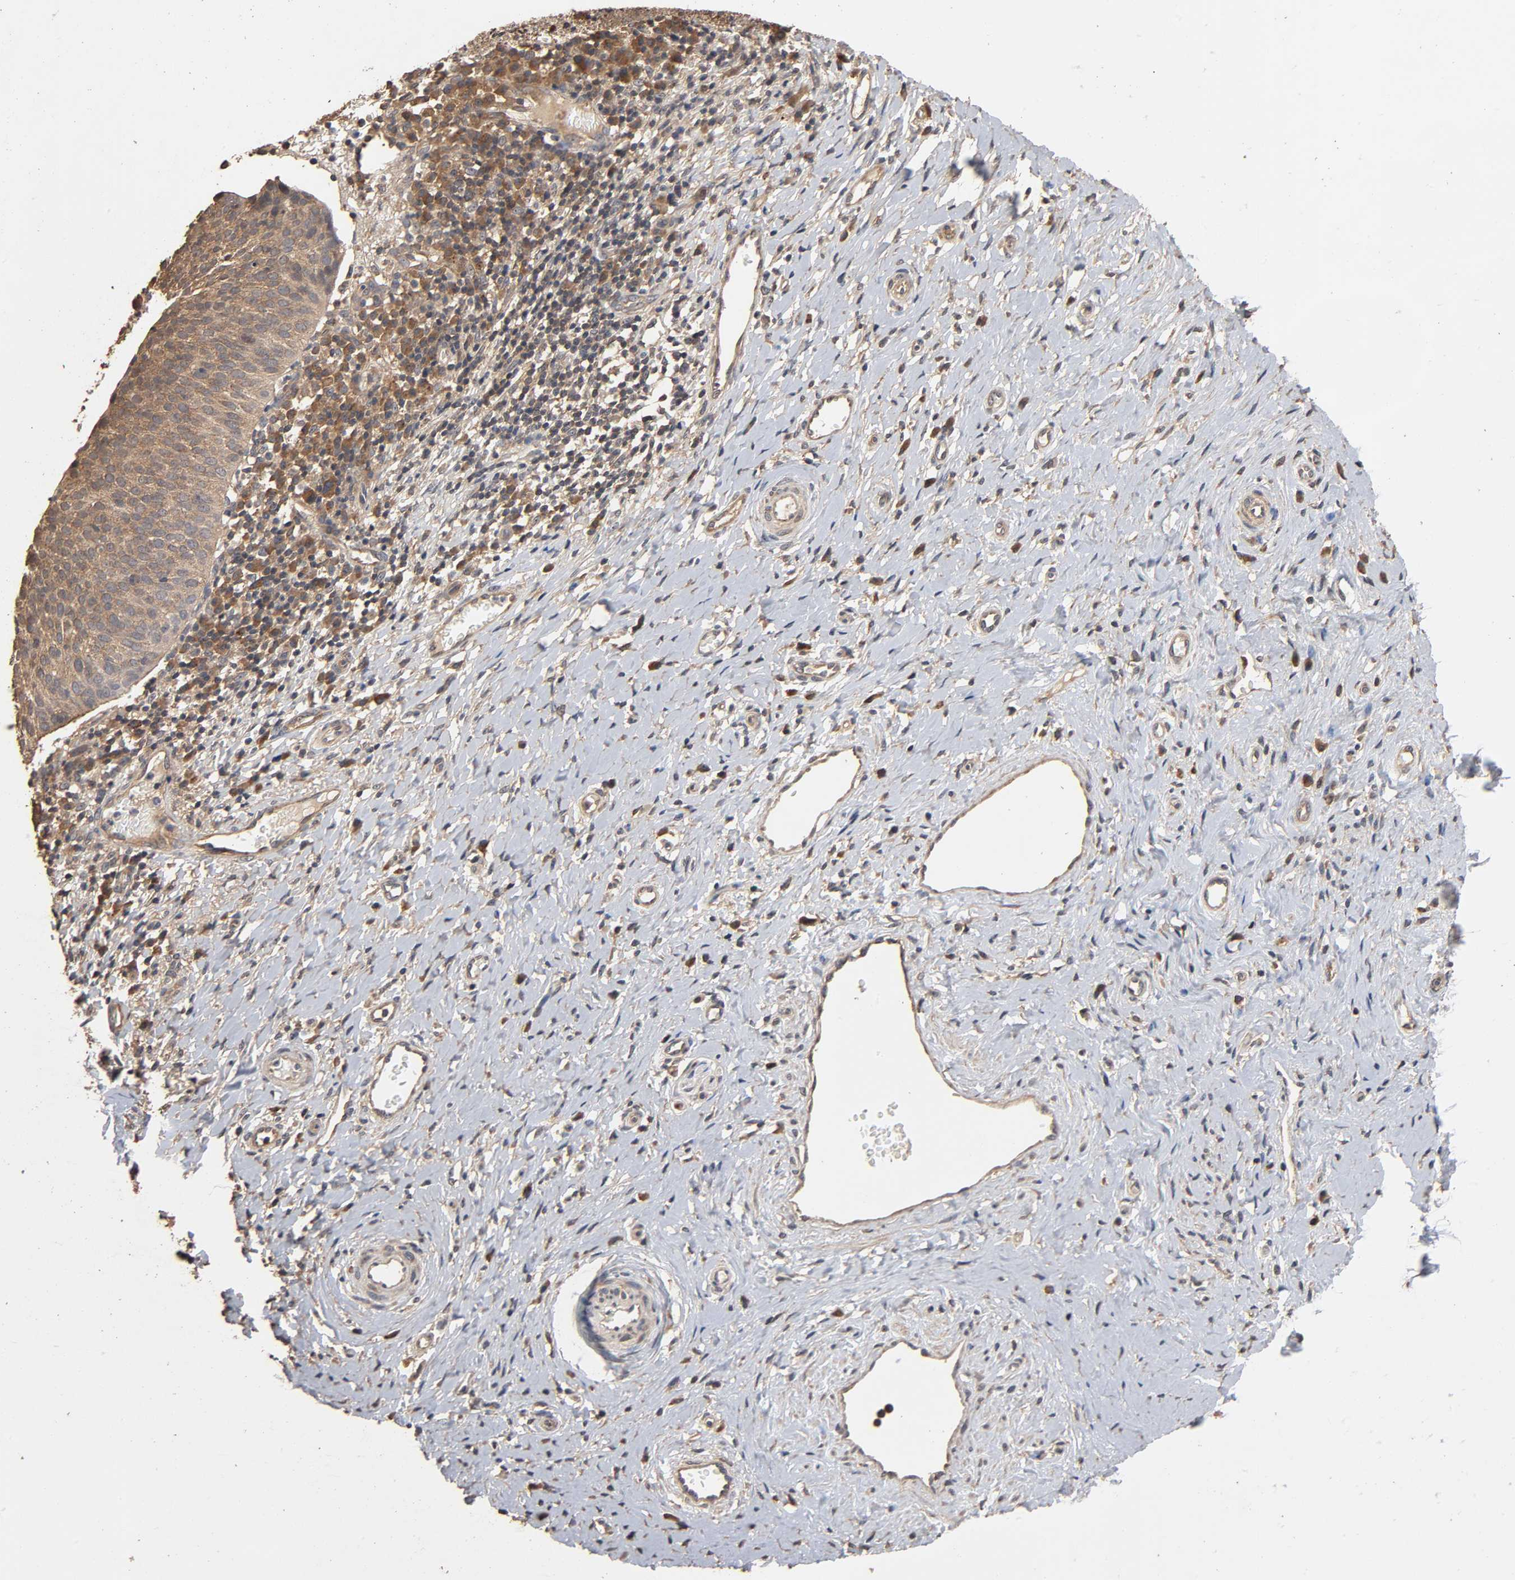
{"staining": {"intensity": "moderate", "quantity": ">75%", "location": "cytoplasmic/membranous"}, "tissue": "cervical cancer", "cell_type": "Tumor cells", "image_type": "cancer", "snomed": [{"axis": "morphology", "description": "Normal tissue, NOS"}, {"axis": "morphology", "description": "Squamous cell carcinoma, NOS"}, {"axis": "topography", "description": "Cervix"}], "caption": "Squamous cell carcinoma (cervical) stained with DAB immunohistochemistry displays medium levels of moderate cytoplasmic/membranous expression in about >75% of tumor cells. The protein of interest is shown in brown color, while the nuclei are stained blue.", "gene": "ARHGEF7", "patient": {"sex": "female", "age": 39}}